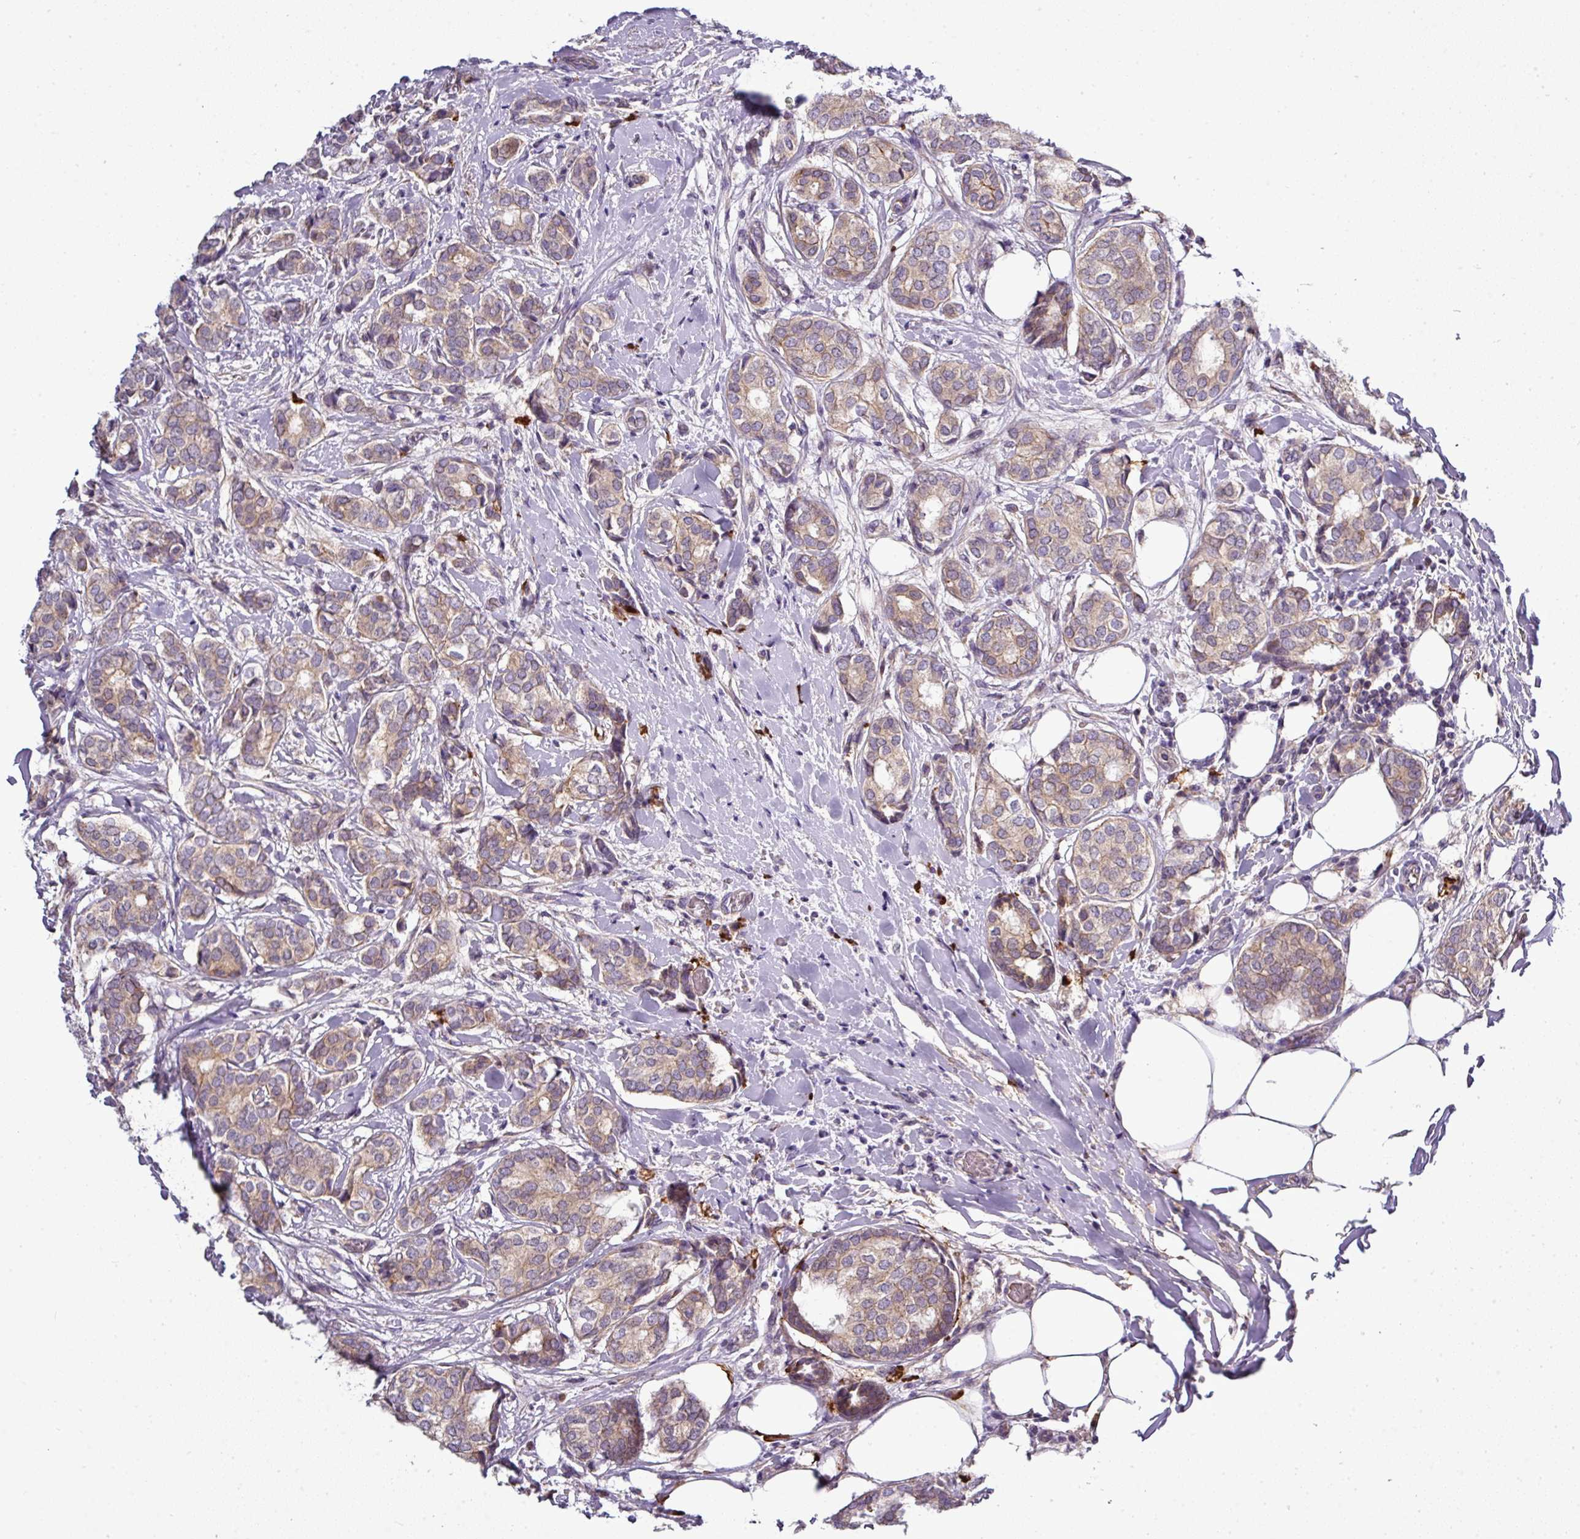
{"staining": {"intensity": "weak", "quantity": "25%-75%", "location": "cytoplasmic/membranous"}, "tissue": "breast cancer", "cell_type": "Tumor cells", "image_type": "cancer", "snomed": [{"axis": "morphology", "description": "Duct carcinoma"}, {"axis": "topography", "description": "Breast"}], "caption": "This image shows immunohistochemistry staining of breast cancer (intraductal carcinoma), with low weak cytoplasmic/membranous expression in approximately 25%-75% of tumor cells.", "gene": "GAN", "patient": {"sex": "female", "age": 73}}